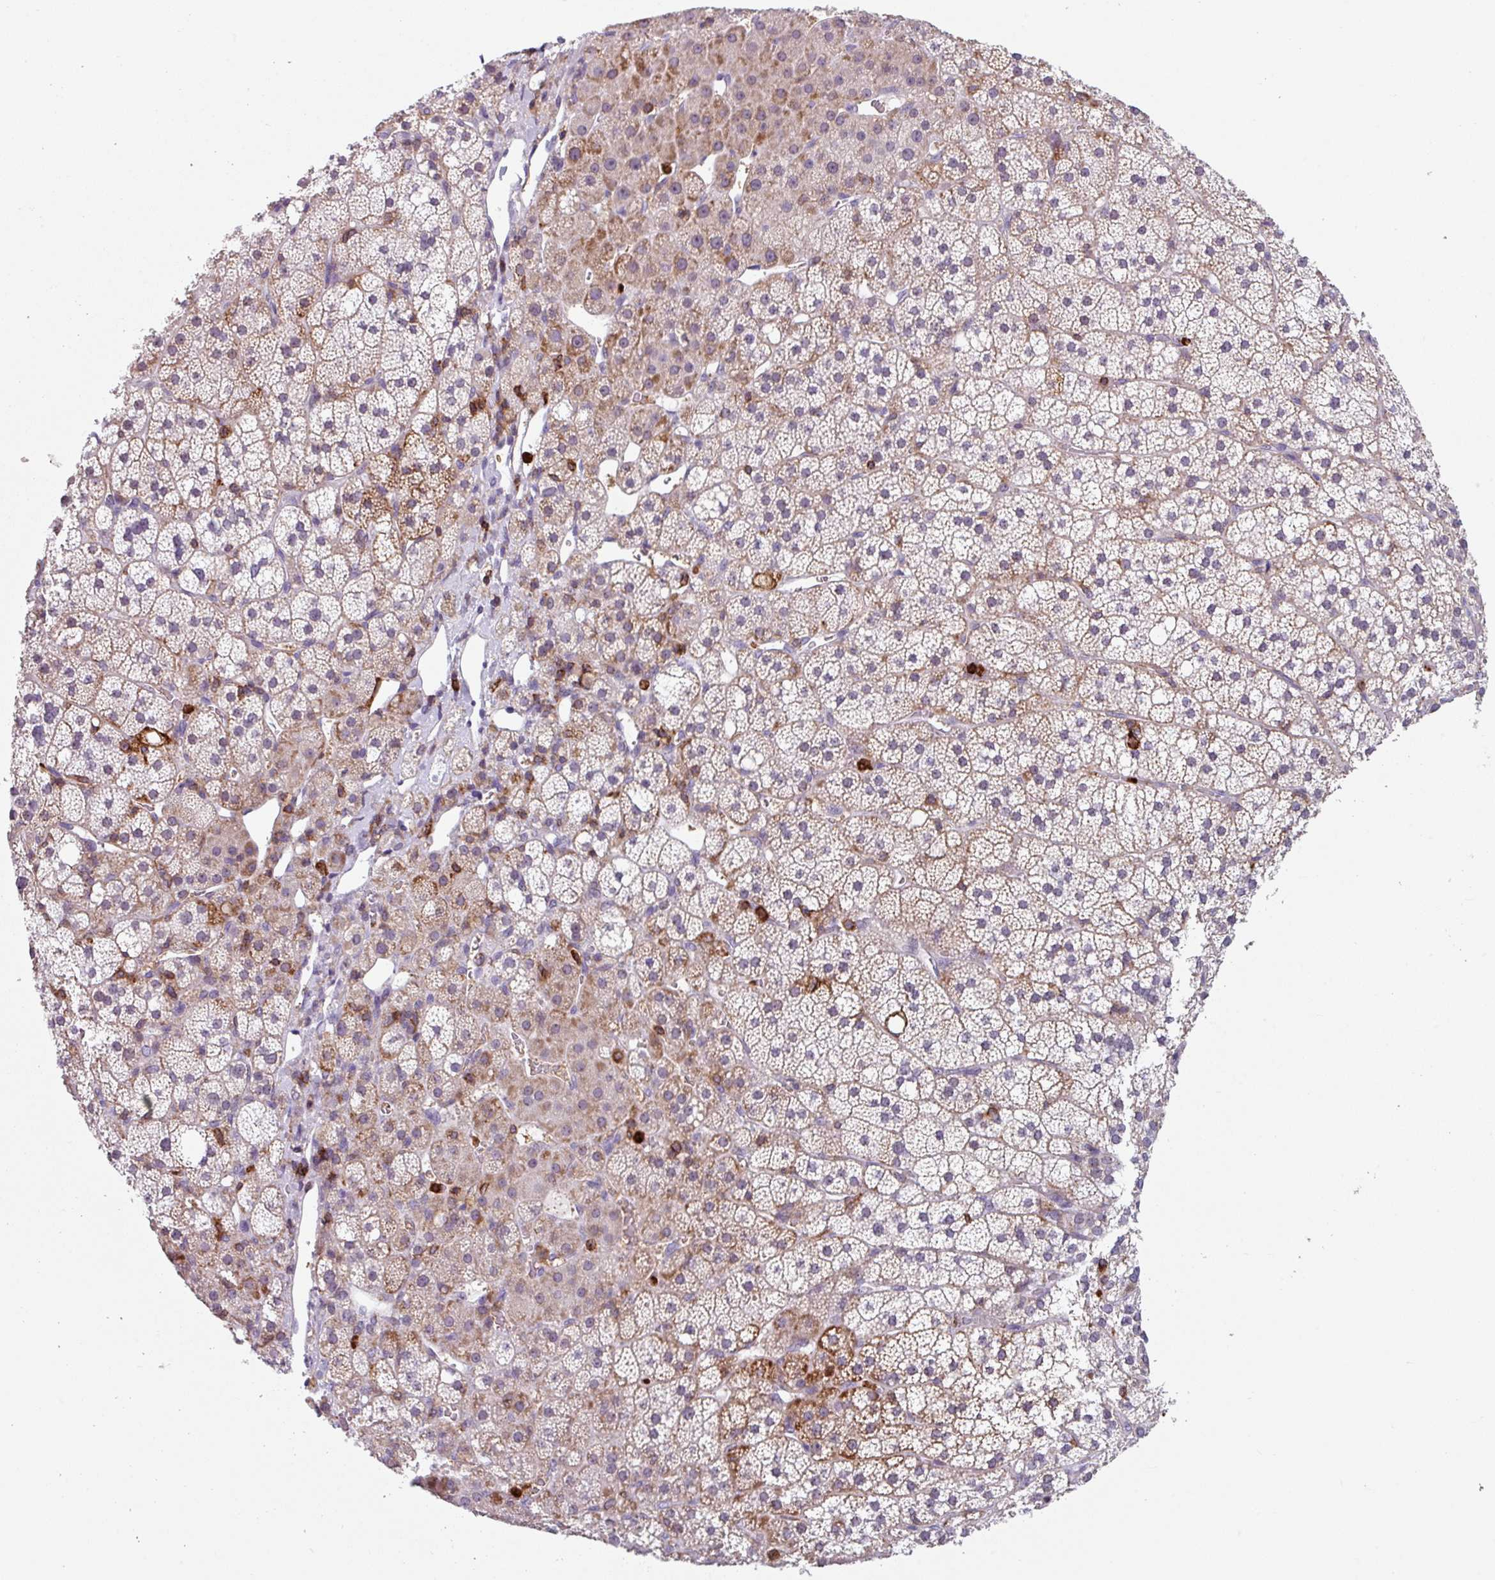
{"staining": {"intensity": "moderate", "quantity": "<25%", "location": "cytoplasmic/membranous"}, "tissue": "adrenal gland", "cell_type": "Glandular cells", "image_type": "normal", "snomed": [{"axis": "morphology", "description": "Normal tissue, NOS"}, {"axis": "topography", "description": "Adrenal gland"}], "caption": "Immunohistochemistry (IHC) photomicrograph of normal human adrenal gland stained for a protein (brown), which reveals low levels of moderate cytoplasmic/membranous positivity in about <25% of glandular cells.", "gene": "EXOSC5", "patient": {"sex": "male", "age": 53}}